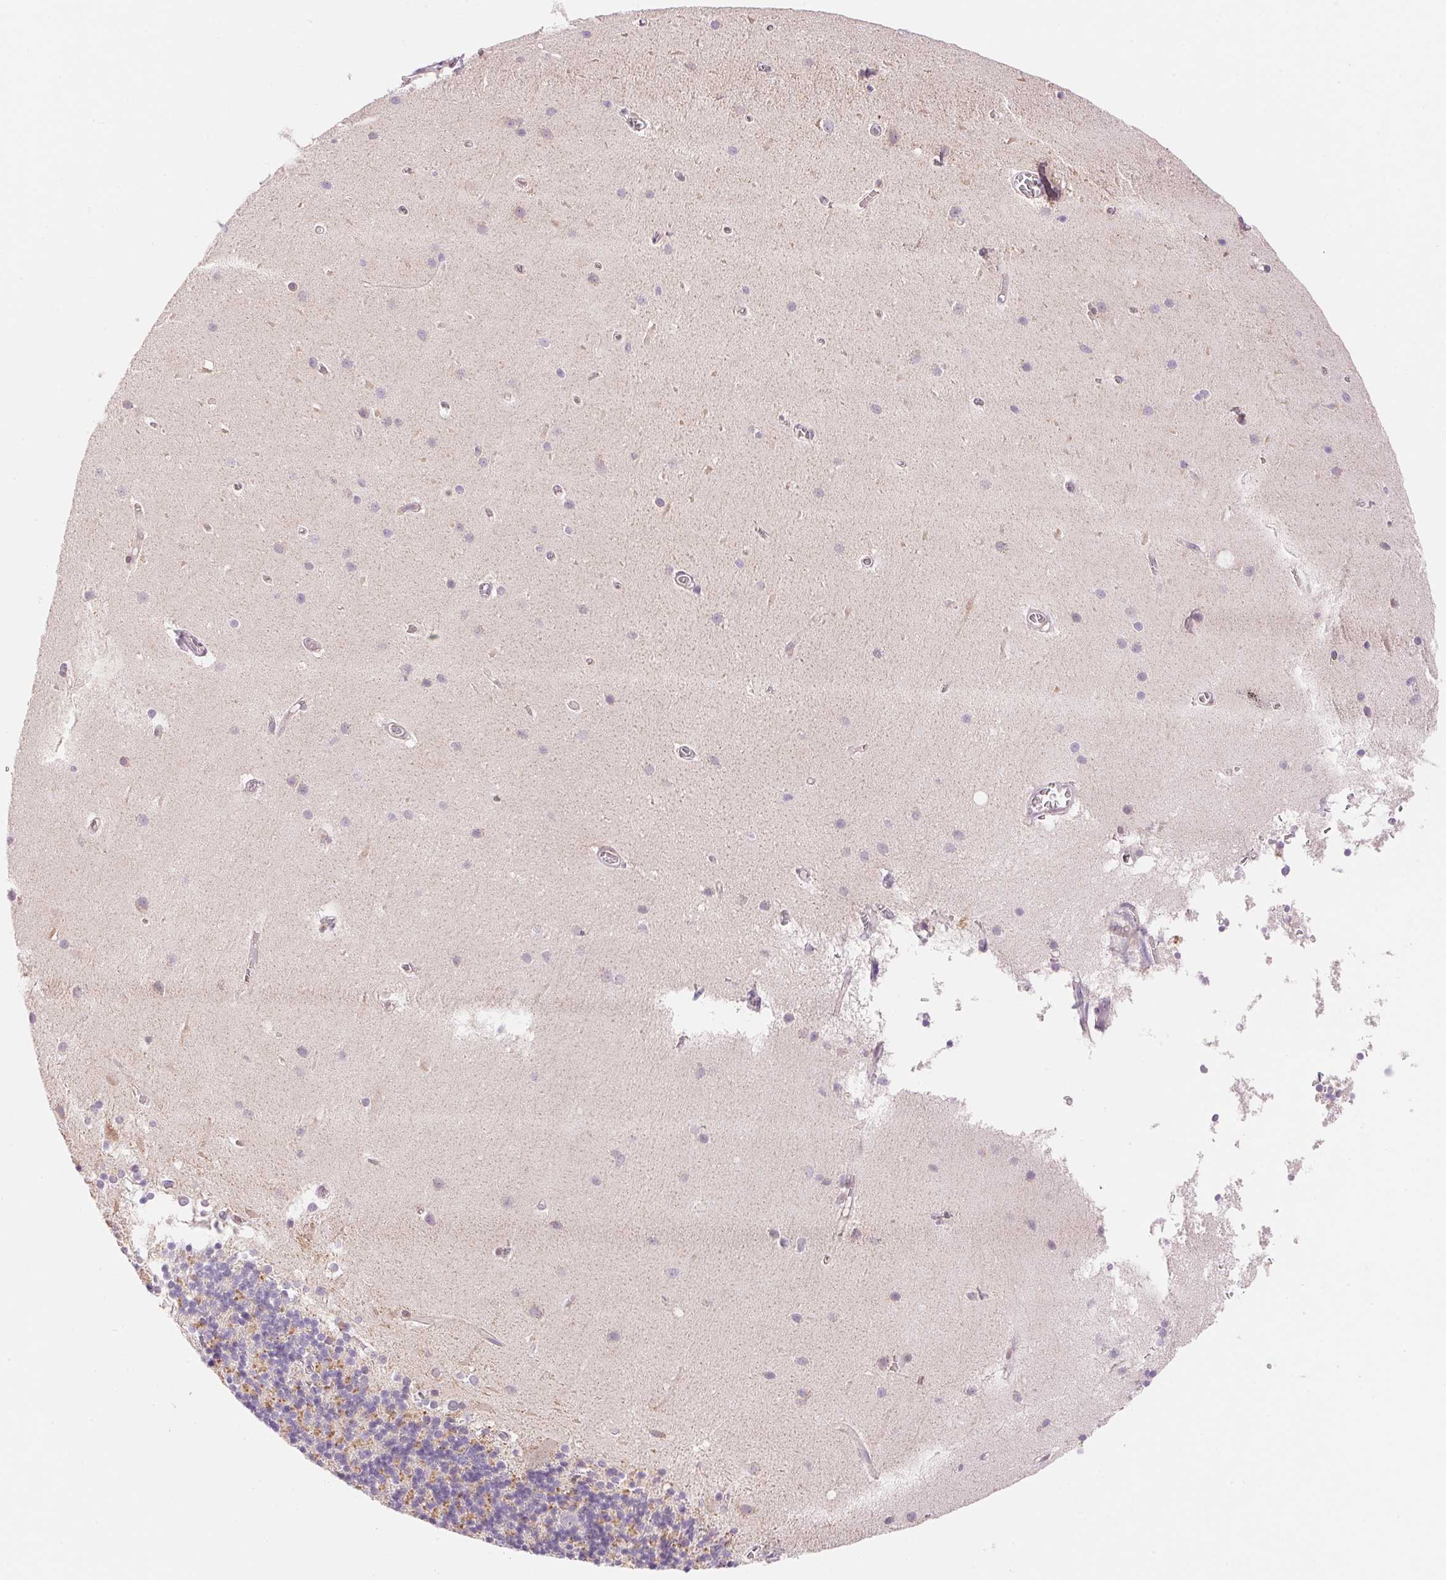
{"staining": {"intensity": "moderate", "quantity": "25%-75%", "location": "cytoplasmic/membranous"}, "tissue": "cerebellum", "cell_type": "Cells in granular layer", "image_type": "normal", "snomed": [{"axis": "morphology", "description": "Normal tissue, NOS"}, {"axis": "topography", "description": "Cerebellum"}], "caption": "High-magnification brightfield microscopy of benign cerebellum stained with DAB (brown) and counterstained with hematoxylin (blue). cells in granular layer exhibit moderate cytoplasmic/membranous expression is appreciated in approximately25%-75% of cells.", "gene": "SMTN", "patient": {"sex": "male", "age": 70}}